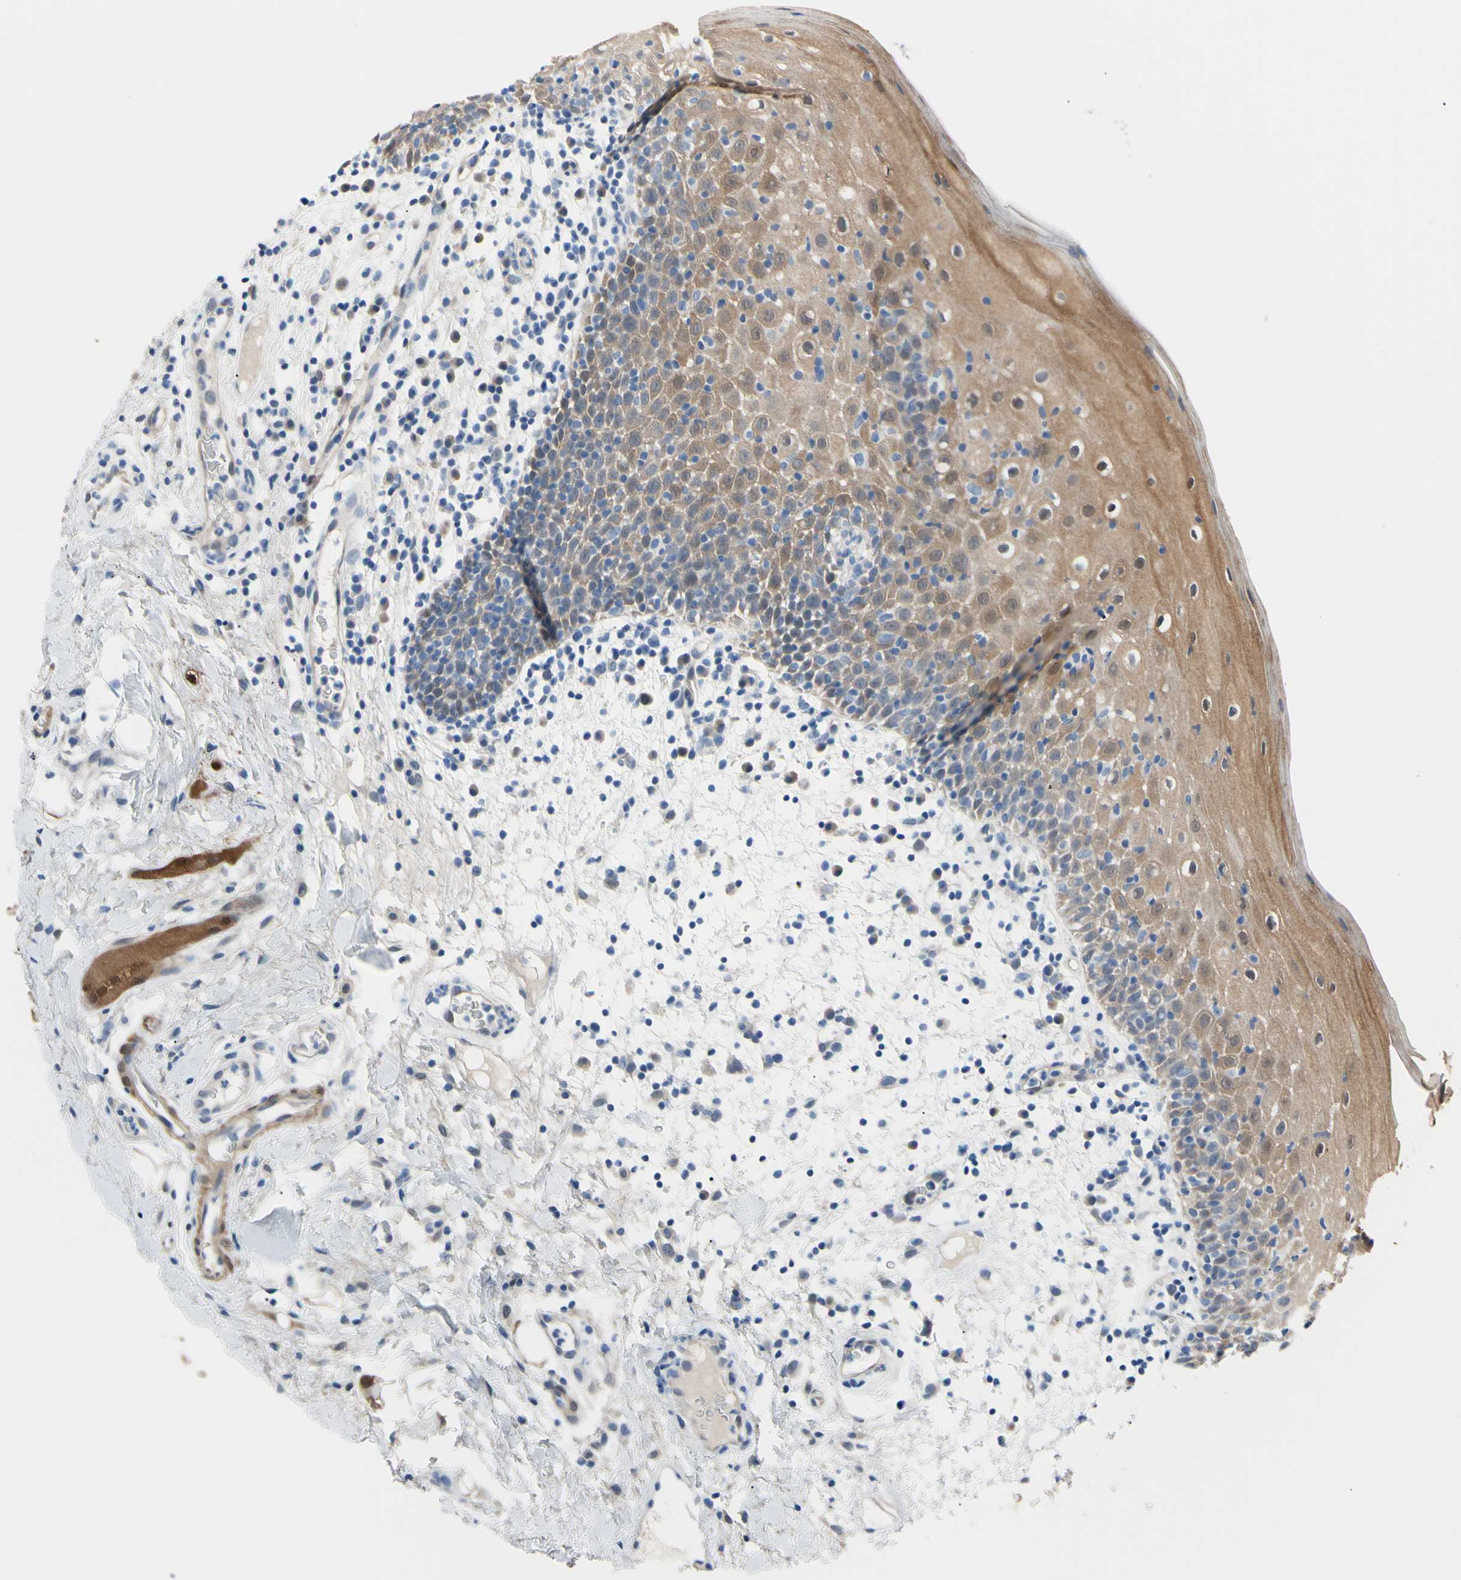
{"staining": {"intensity": "moderate", "quantity": ">75%", "location": "cytoplasmic/membranous,nuclear"}, "tissue": "oral mucosa", "cell_type": "Squamous epithelial cells", "image_type": "normal", "snomed": [{"axis": "morphology", "description": "Normal tissue, NOS"}, {"axis": "morphology", "description": "Squamous cell carcinoma, NOS"}, {"axis": "topography", "description": "Skeletal muscle"}, {"axis": "topography", "description": "Oral tissue"}], "caption": "Protein expression analysis of unremarkable oral mucosa reveals moderate cytoplasmic/membranous,nuclear expression in about >75% of squamous epithelial cells.", "gene": "NOL3", "patient": {"sex": "male", "age": 71}}